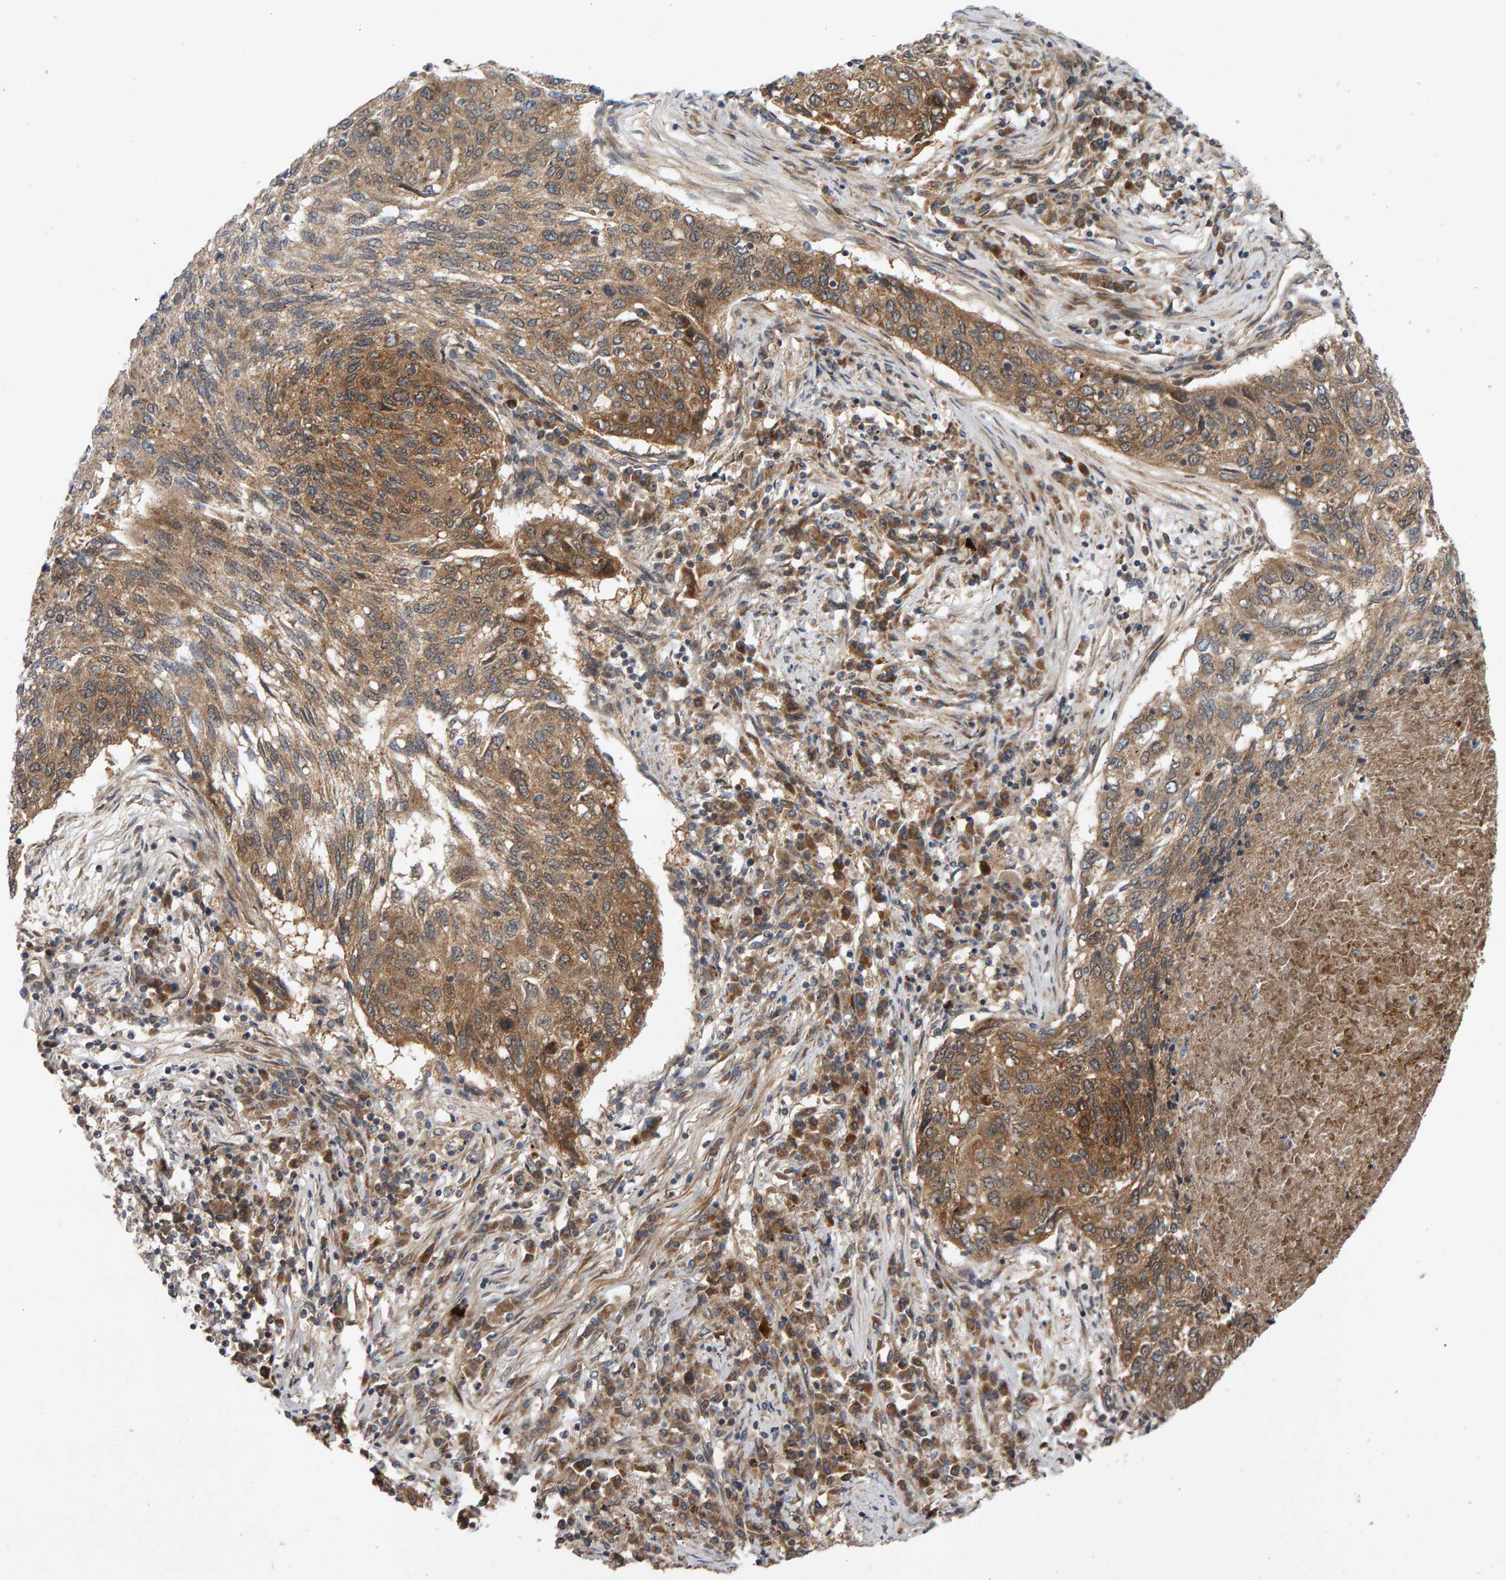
{"staining": {"intensity": "moderate", "quantity": ">75%", "location": "cytoplasmic/membranous"}, "tissue": "lung cancer", "cell_type": "Tumor cells", "image_type": "cancer", "snomed": [{"axis": "morphology", "description": "Squamous cell carcinoma, NOS"}, {"axis": "topography", "description": "Lung"}], "caption": "An image showing moderate cytoplasmic/membranous staining in approximately >75% of tumor cells in lung cancer, as visualized by brown immunohistochemical staining.", "gene": "BAHCC1", "patient": {"sex": "female", "age": 63}}